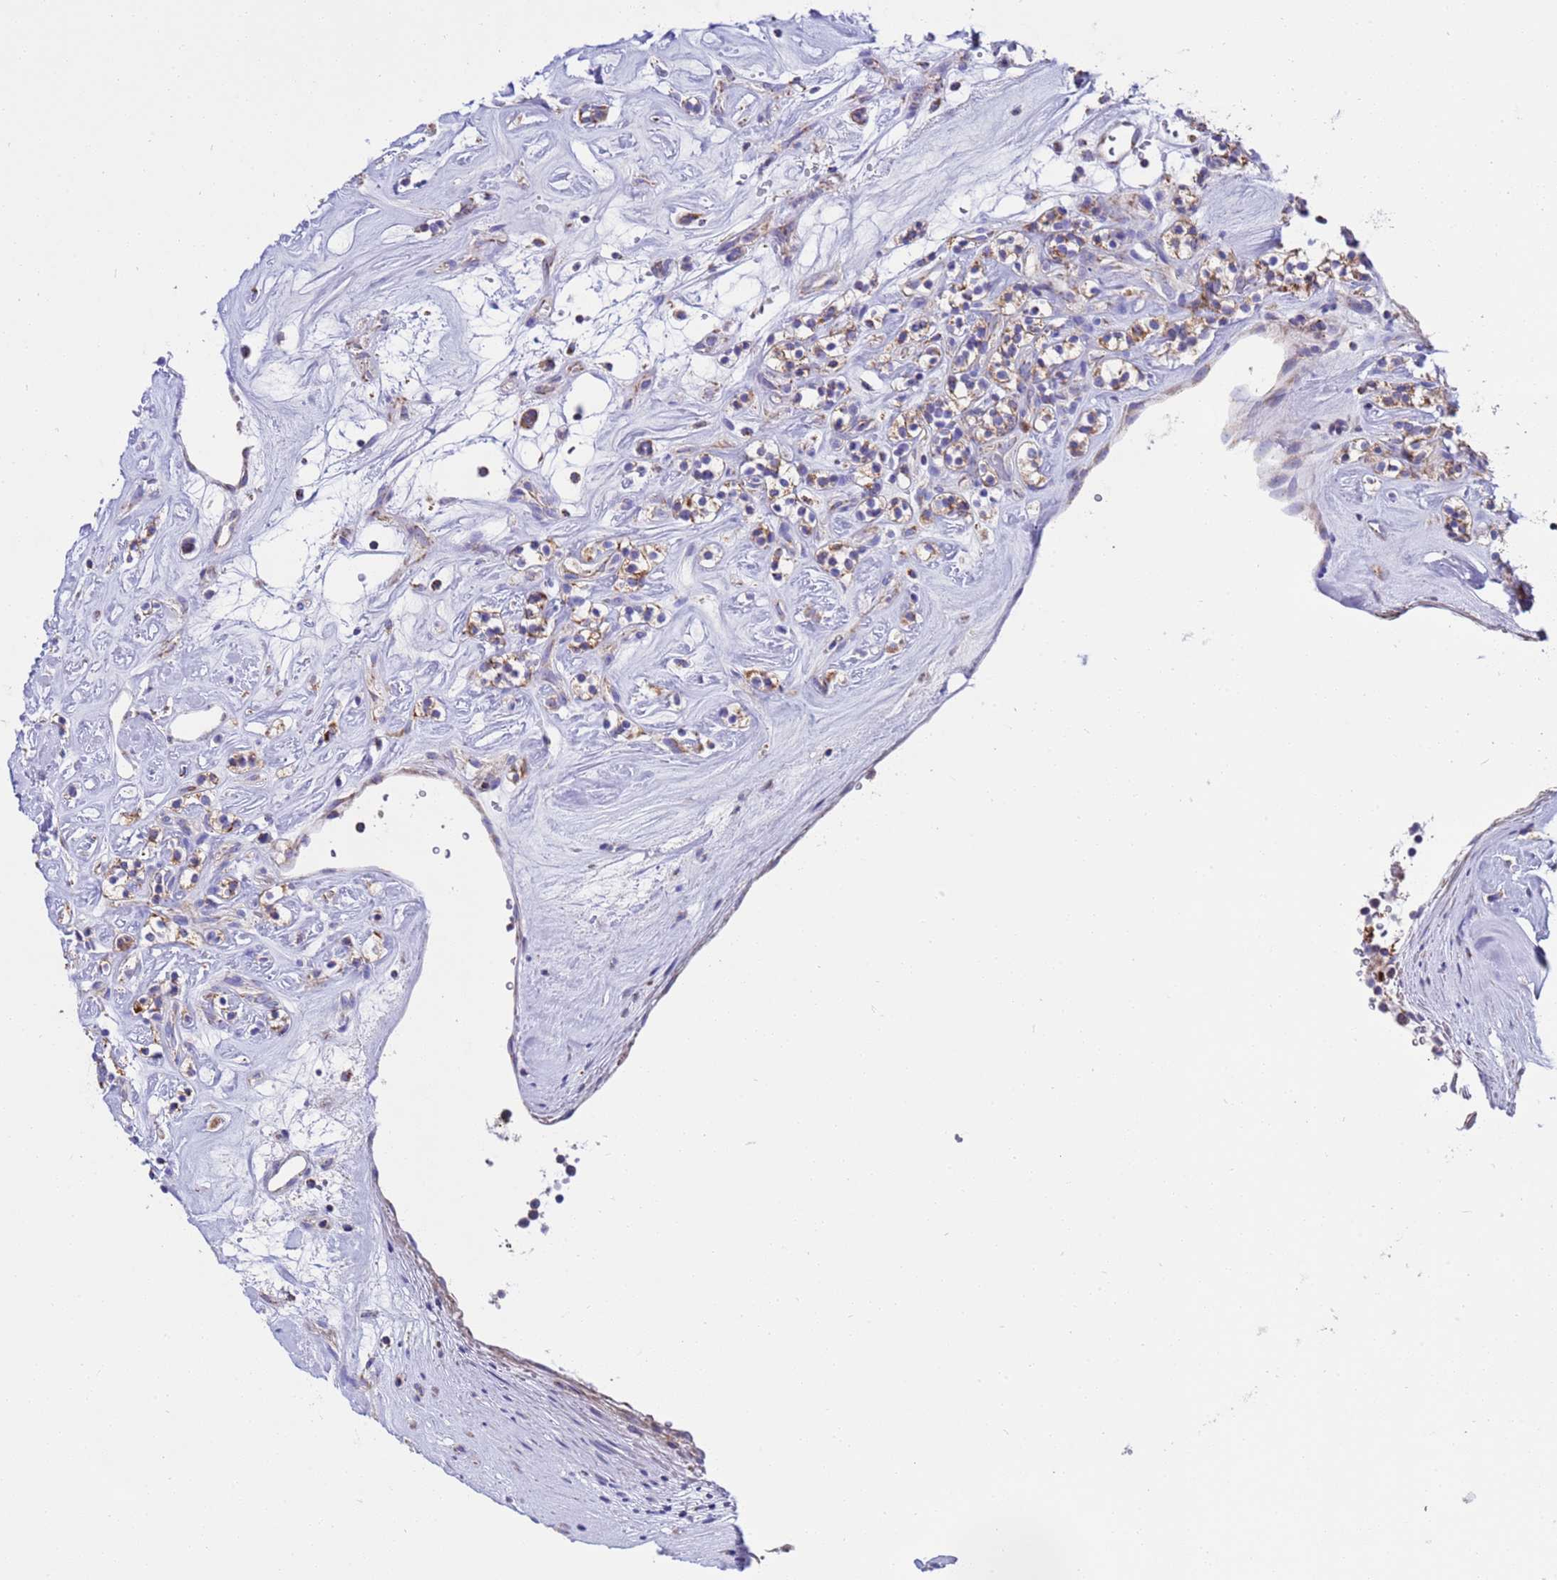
{"staining": {"intensity": "moderate", "quantity": "25%-75%", "location": "cytoplasmic/membranous"}, "tissue": "renal cancer", "cell_type": "Tumor cells", "image_type": "cancer", "snomed": [{"axis": "morphology", "description": "Adenocarcinoma, NOS"}, {"axis": "topography", "description": "Kidney"}], "caption": "High-magnification brightfield microscopy of renal cancer stained with DAB (3,3'-diaminobenzidine) (brown) and counterstained with hematoxylin (blue). tumor cells exhibit moderate cytoplasmic/membranous expression is present in approximately25%-75% of cells.", "gene": "RNF165", "patient": {"sex": "male", "age": 77}}